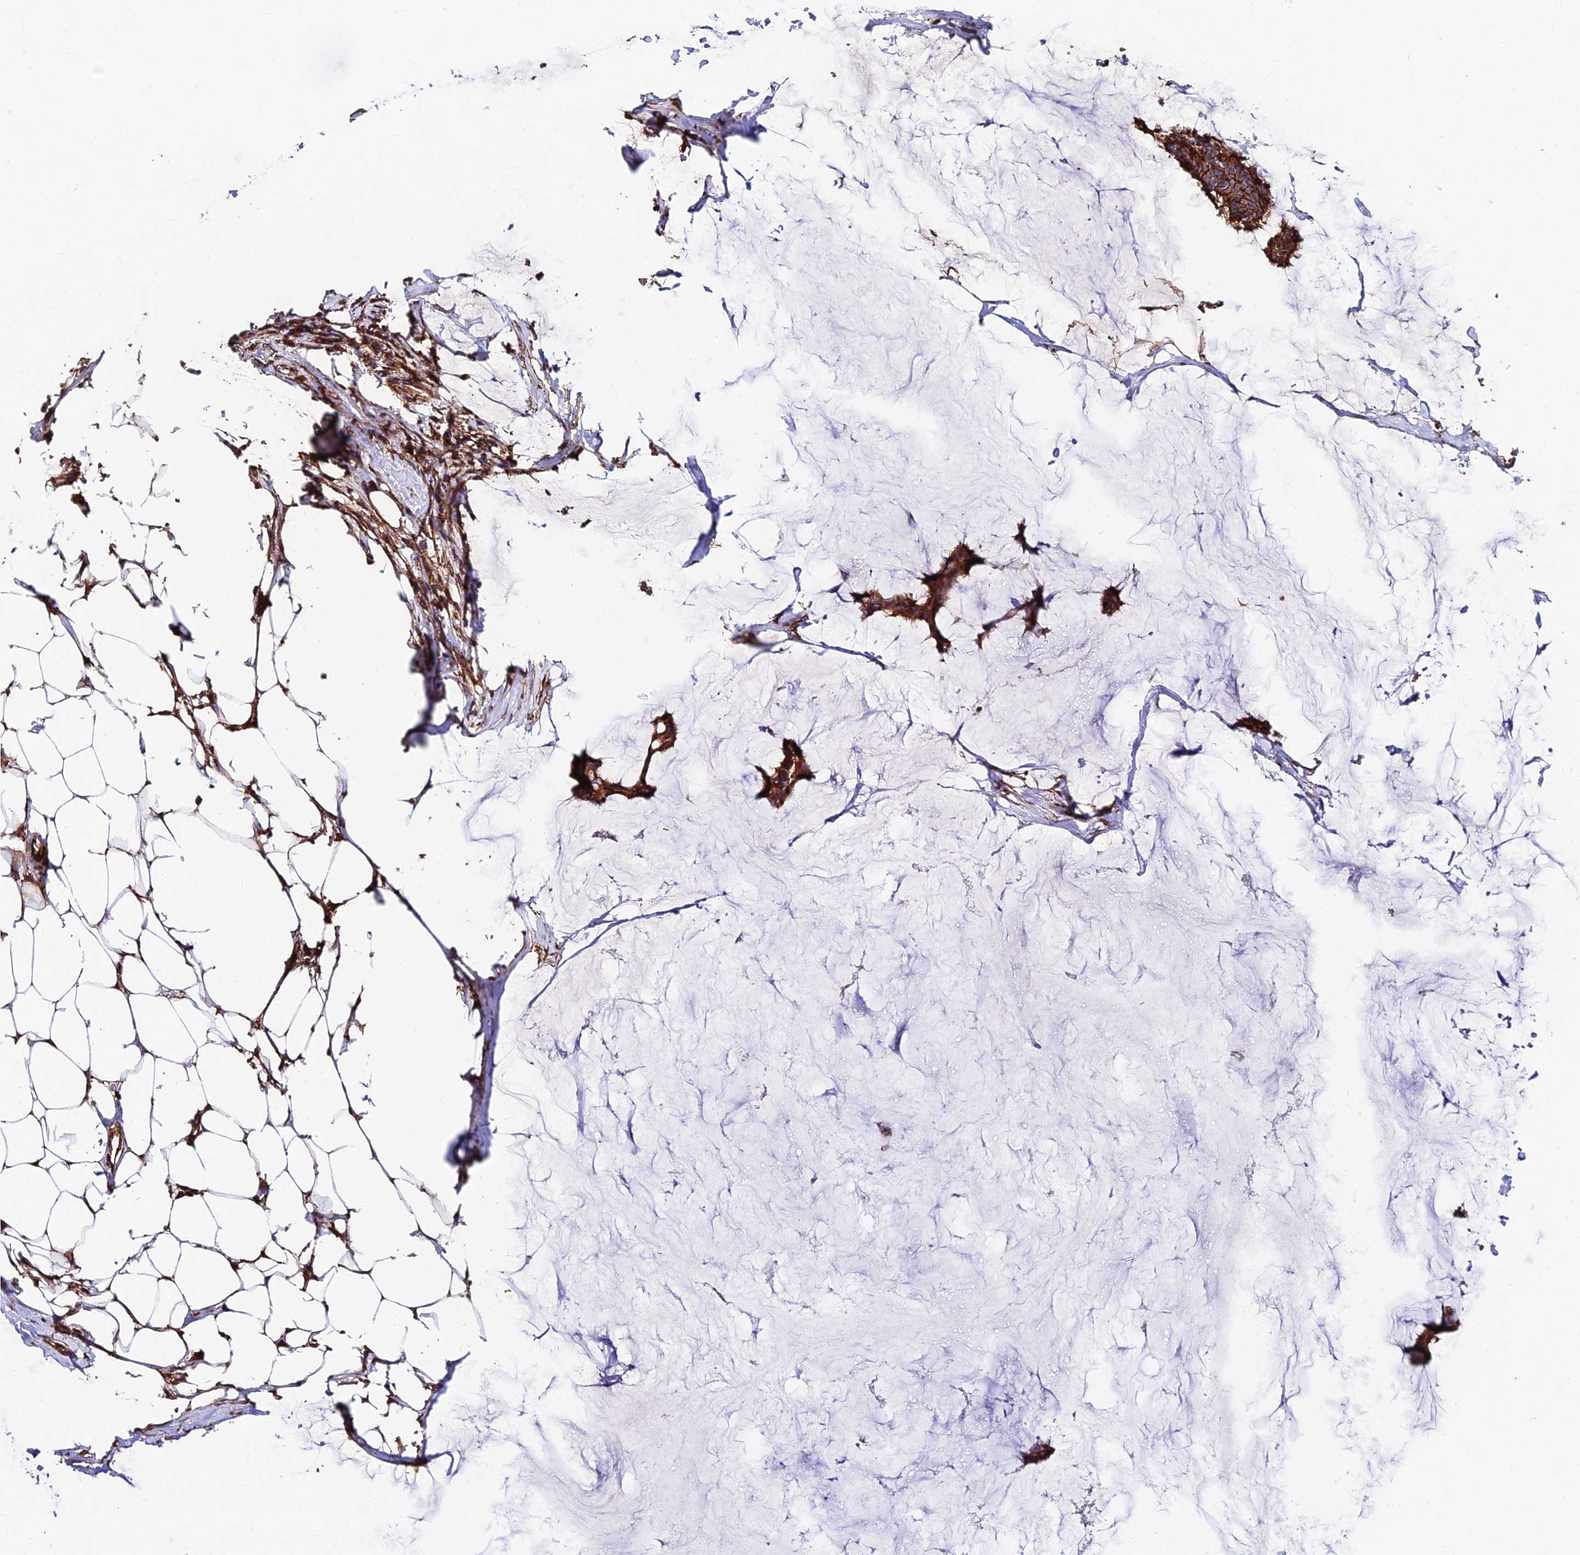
{"staining": {"intensity": "strong", "quantity": ">75%", "location": "cytoplasmic/membranous"}, "tissue": "breast cancer", "cell_type": "Tumor cells", "image_type": "cancer", "snomed": [{"axis": "morphology", "description": "Duct carcinoma"}, {"axis": "topography", "description": "Breast"}], "caption": "Breast infiltrating ductal carcinoma was stained to show a protein in brown. There is high levels of strong cytoplasmic/membranous expression in approximately >75% of tumor cells.", "gene": "EXT1", "patient": {"sex": "female", "age": 93}}